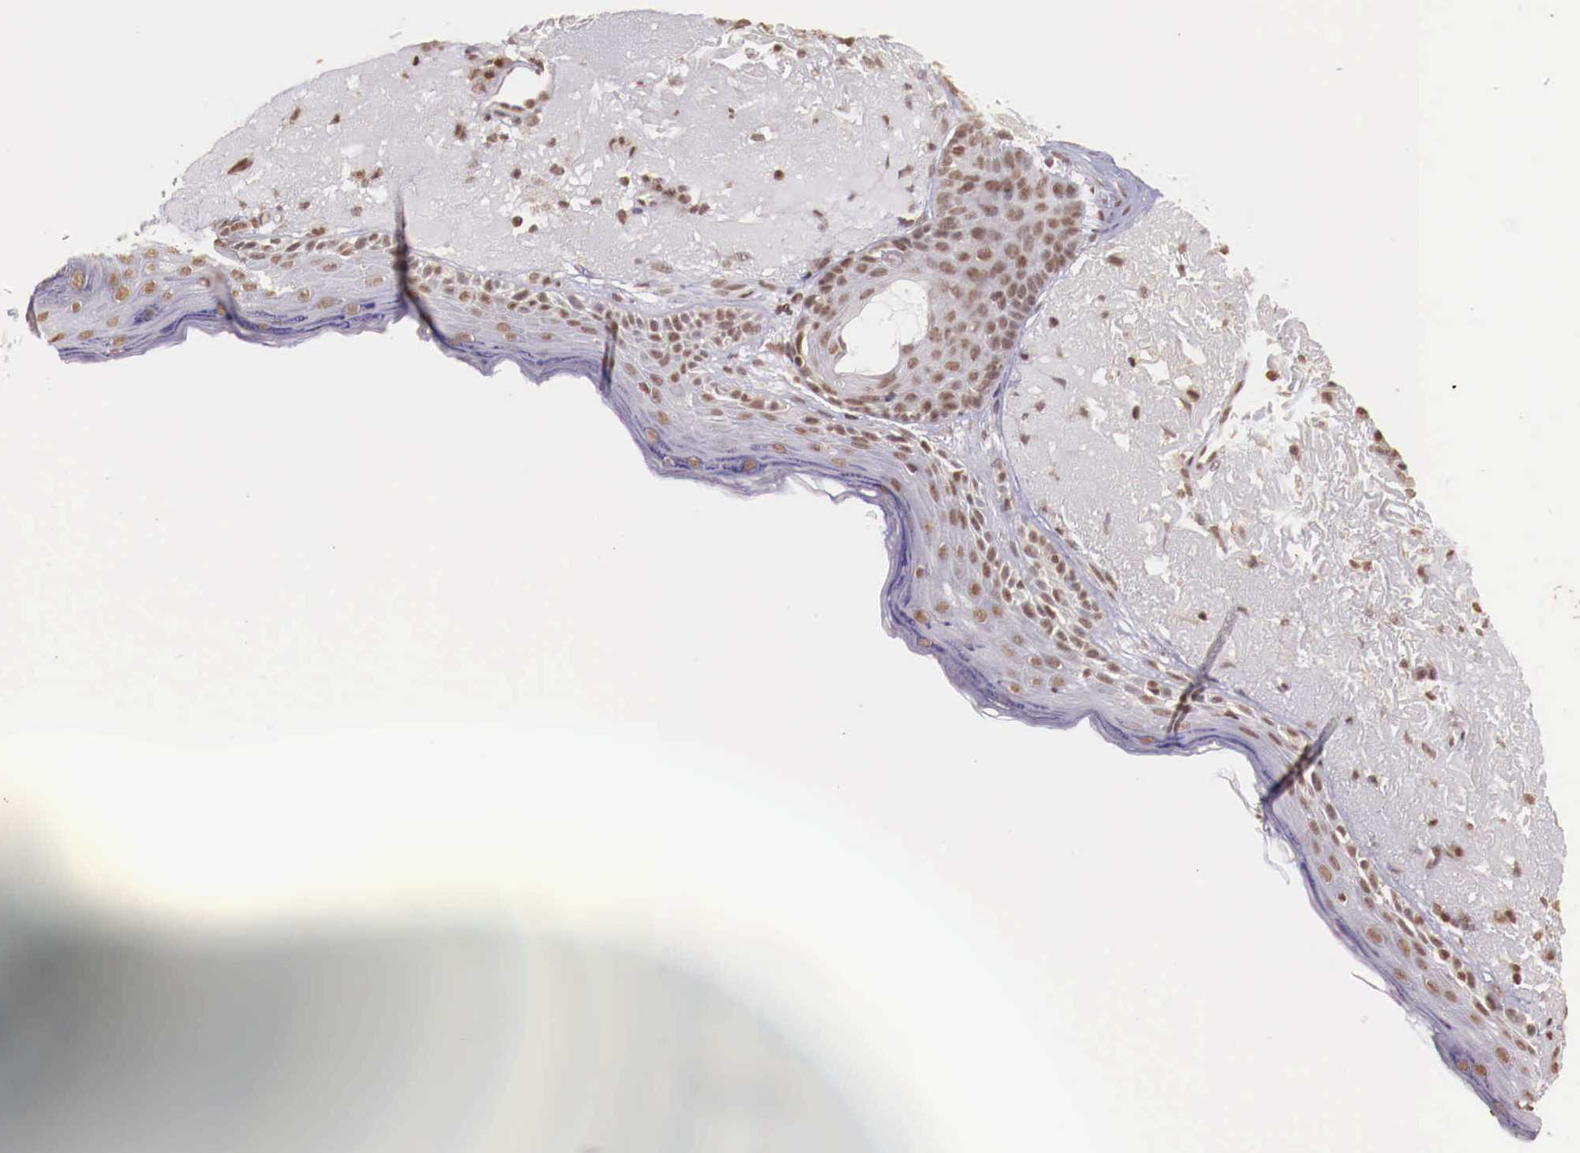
{"staining": {"intensity": "moderate", "quantity": ">75%", "location": "nuclear"}, "tissue": "skin", "cell_type": "Fibroblasts", "image_type": "normal", "snomed": [{"axis": "morphology", "description": "Normal tissue, NOS"}, {"axis": "topography", "description": "Skin"}], "caption": "A brown stain shows moderate nuclear positivity of a protein in fibroblasts of benign human skin. The staining was performed using DAB, with brown indicating positive protein expression. Nuclei are stained blue with hematoxylin.", "gene": "SP1", "patient": {"sex": "female", "age": 90}}